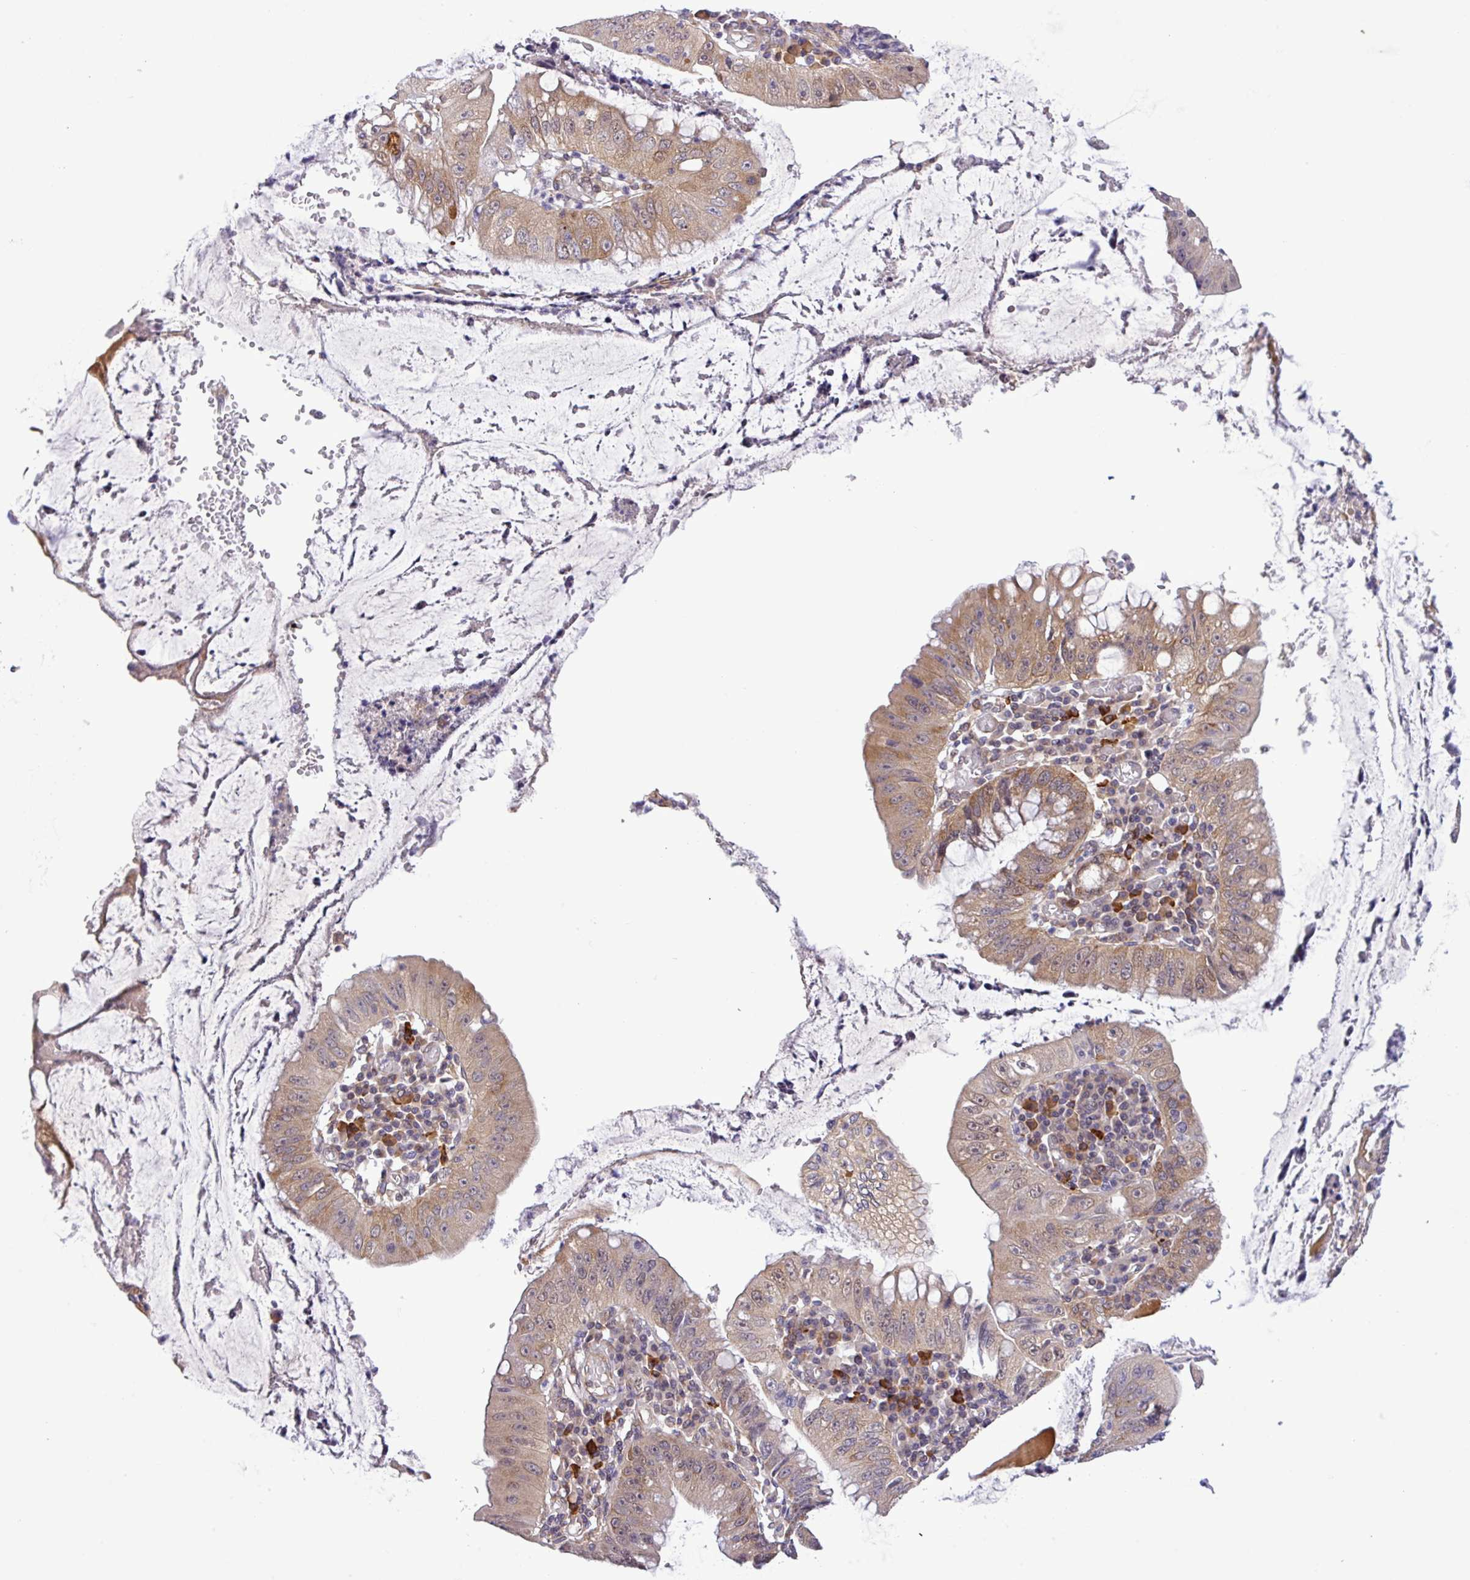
{"staining": {"intensity": "moderate", "quantity": "25%-75%", "location": "cytoplasmic/membranous"}, "tissue": "stomach cancer", "cell_type": "Tumor cells", "image_type": "cancer", "snomed": [{"axis": "morphology", "description": "Adenocarcinoma, NOS"}, {"axis": "topography", "description": "Stomach"}], "caption": "Human adenocarcinoma (stomach) stained for a protein (brown) displays moderate cytoplasmic/membranous positive staining in about 25%-75% of tumor cells.", "gene": "FAM222B", "patient": {"sex": "male", "age": 59}}